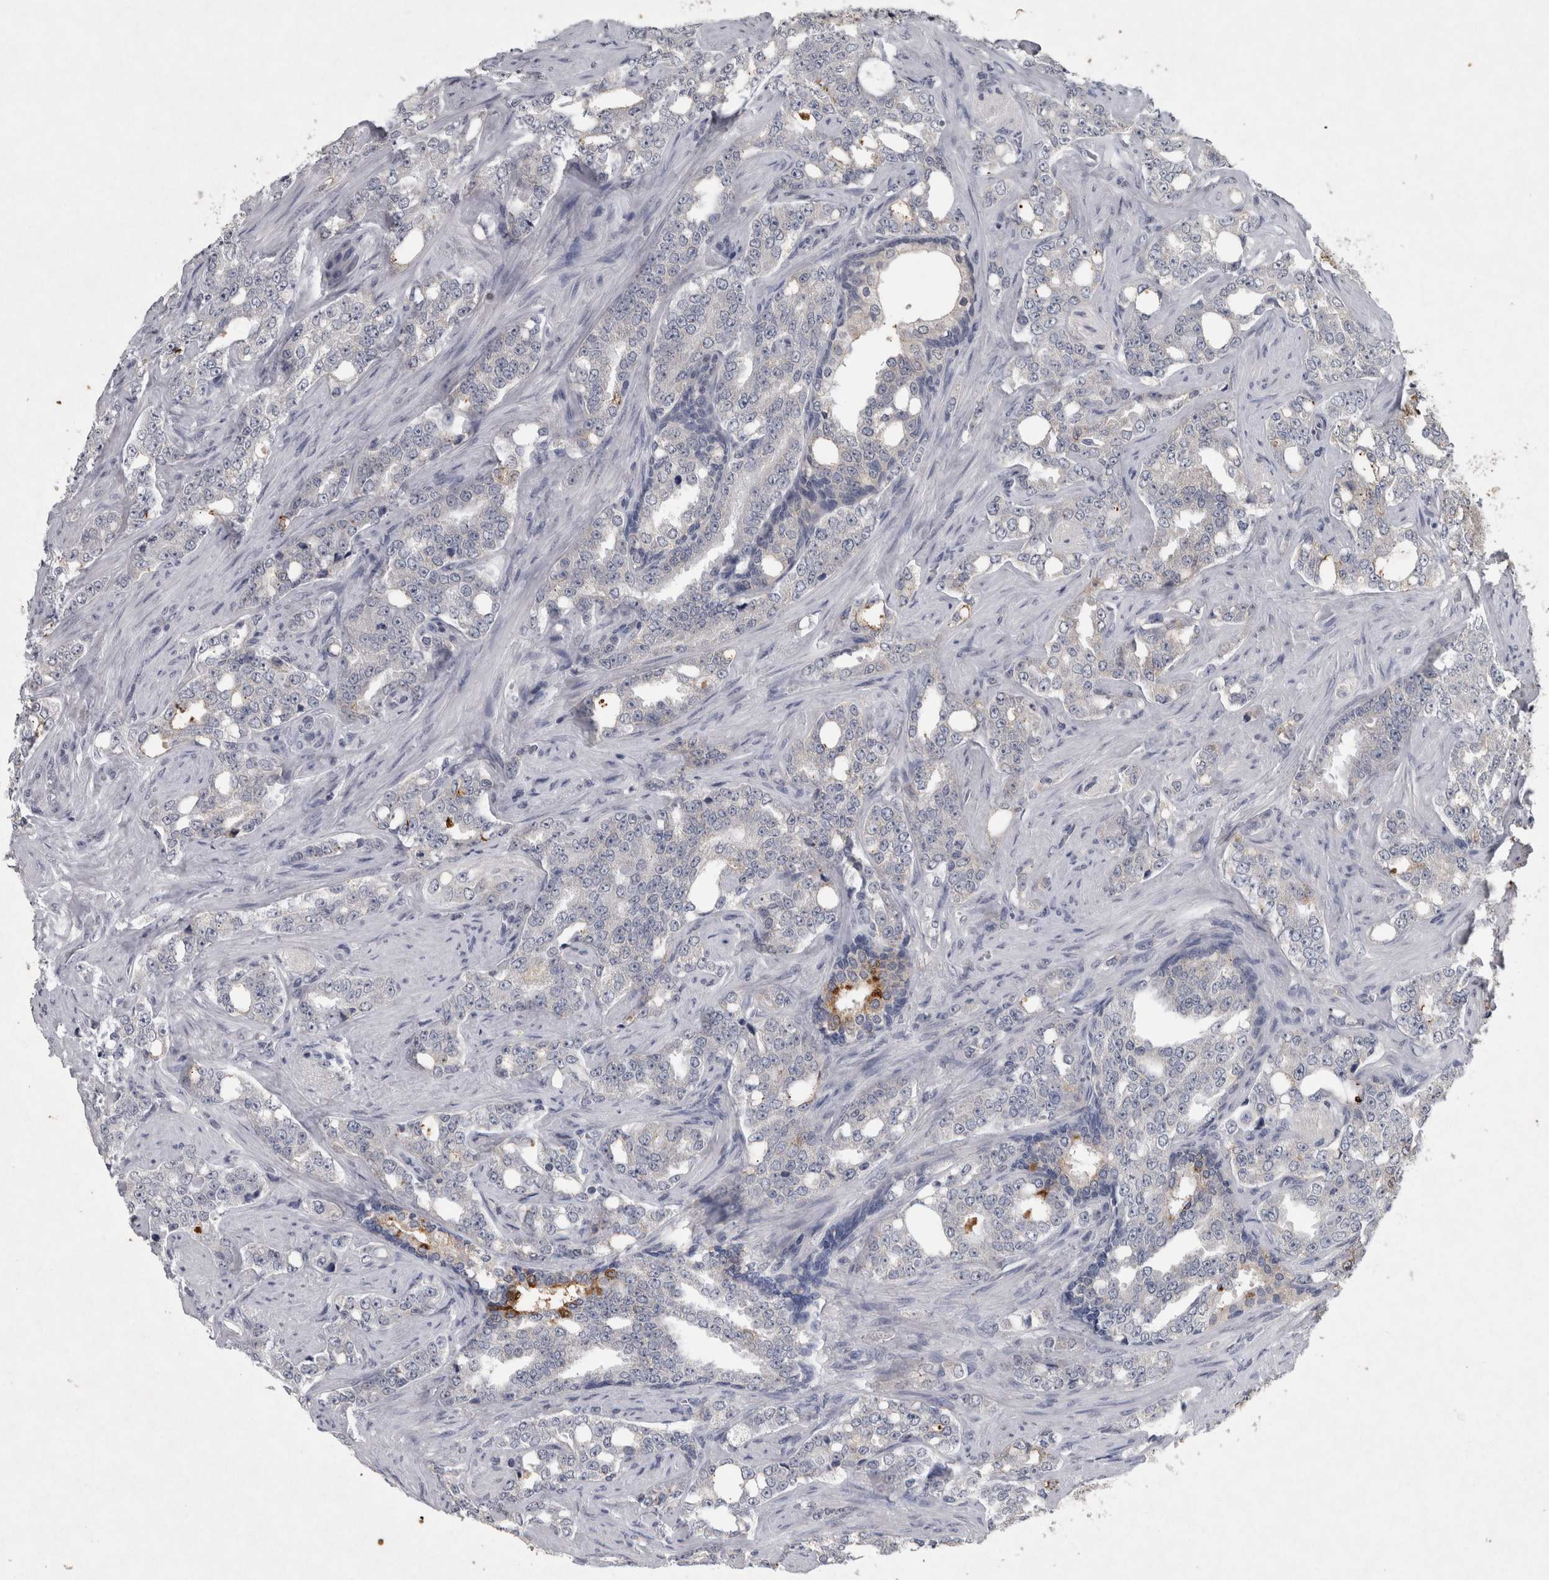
{"staining": {"intensity": "negative", "quantity": "none", "location": "none"}, "tissue": "prostate cancer", "cell_type": "Tumor cells", "image_type": "cancer", "snomed": [{"axis": "morphology", "description": "Adenocarcinoma, High grade"}, {"axis": "topography", "description": "Prostate"}], "caption": "This is an immunohistochemistry image of human prostate cancer. There is no expression in tumor cells.", "gene": "WNT7A", "patient": {"sex": "male", "age": 64}}